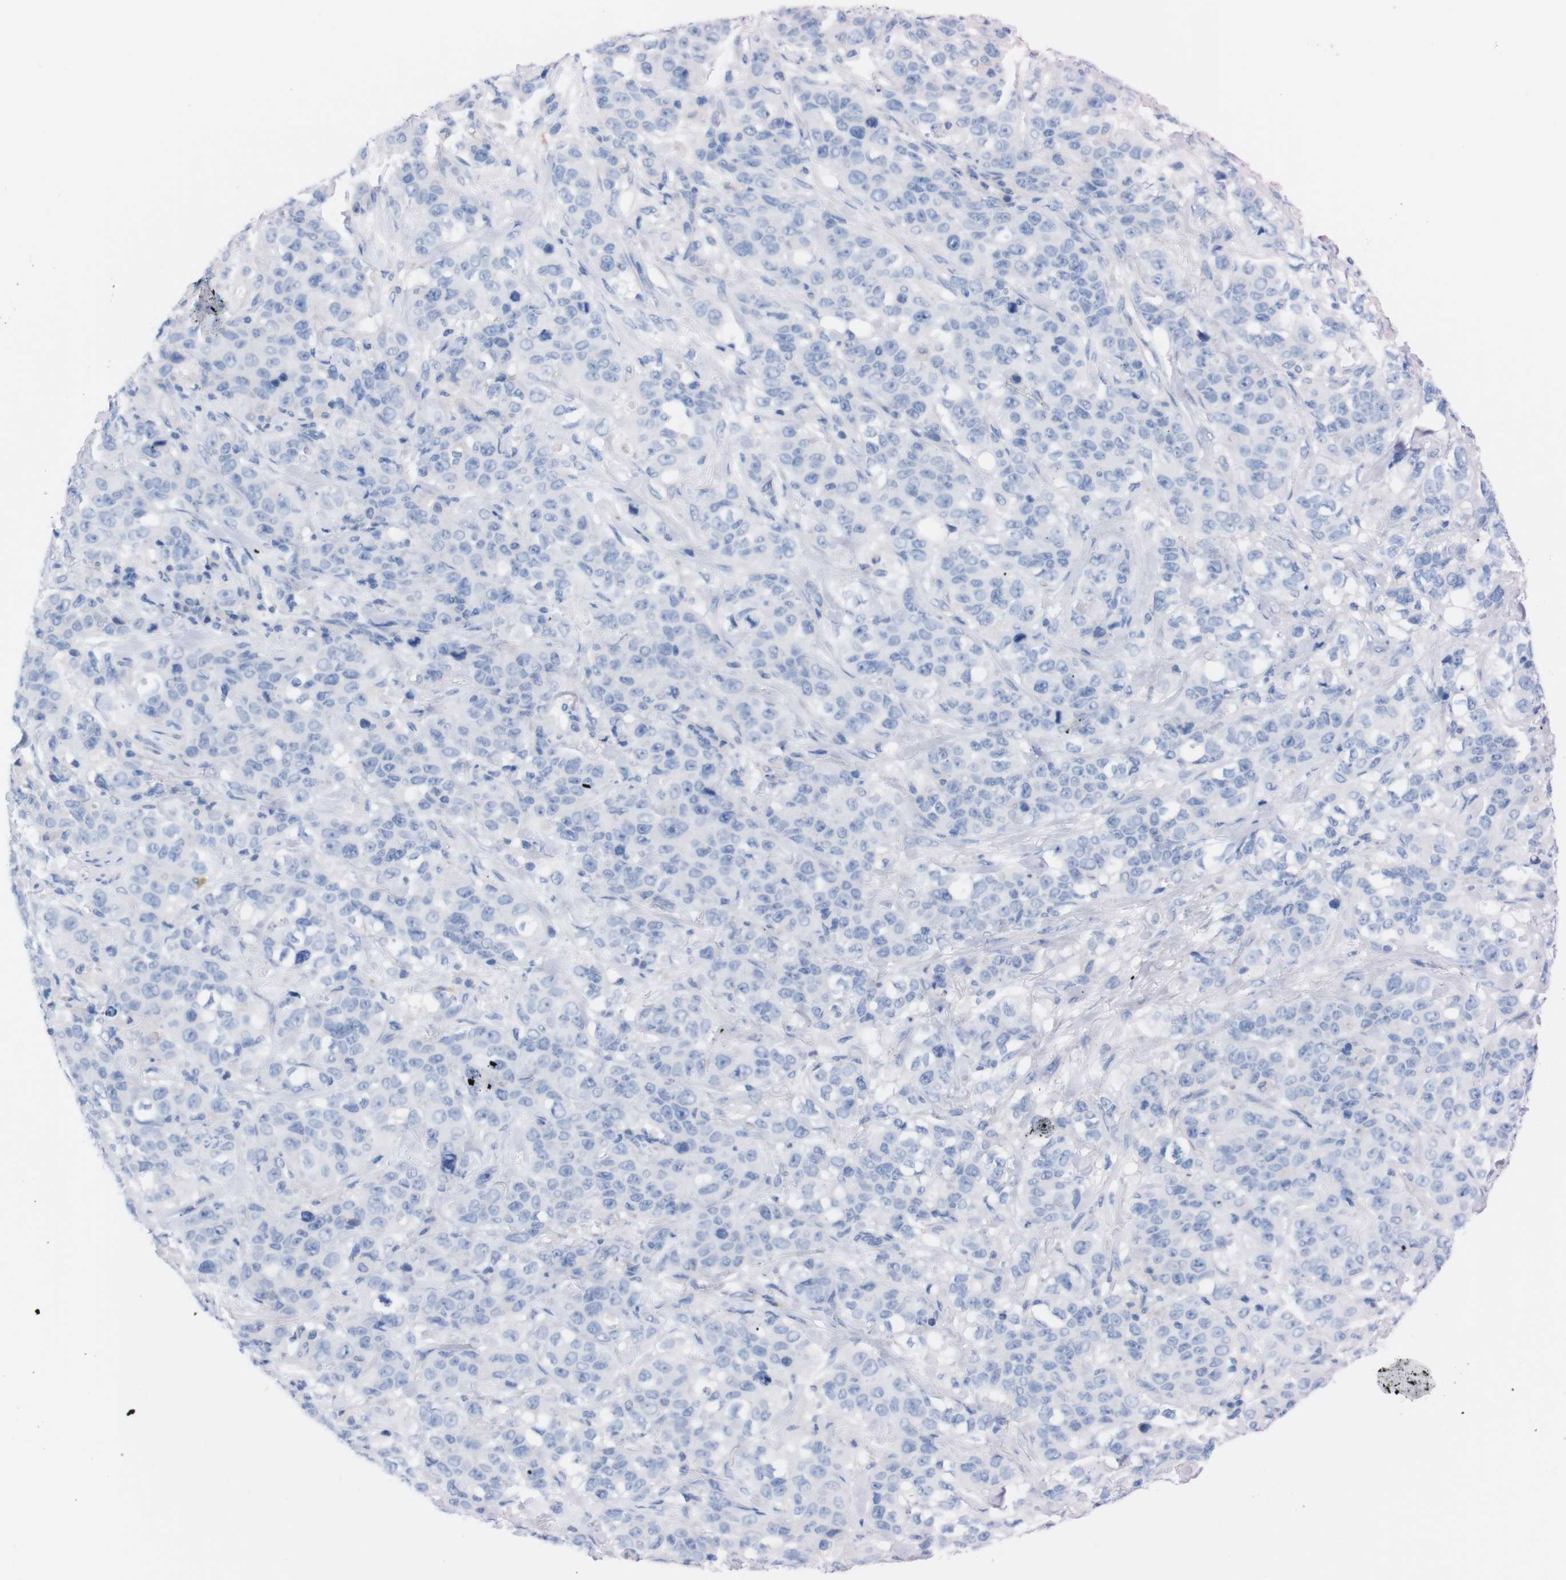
{"staining": {"intensity": "negative", "quantity": "none", "location": "none"}, "tissue": "stomach cancer", "cell_type": "Tumor cells", "image_type": "cancer", "snomed": [{"axis": "morphology", "description": "Adenocarcinoma, NOS"}, {"axis": "topography", "description": "Stomach"}], "caption": "Tumor cells show no significant expression in adenocarcinoma (stomach).", "gene": "TMEM243", "patient": {"sex": "male", "age": 48}}